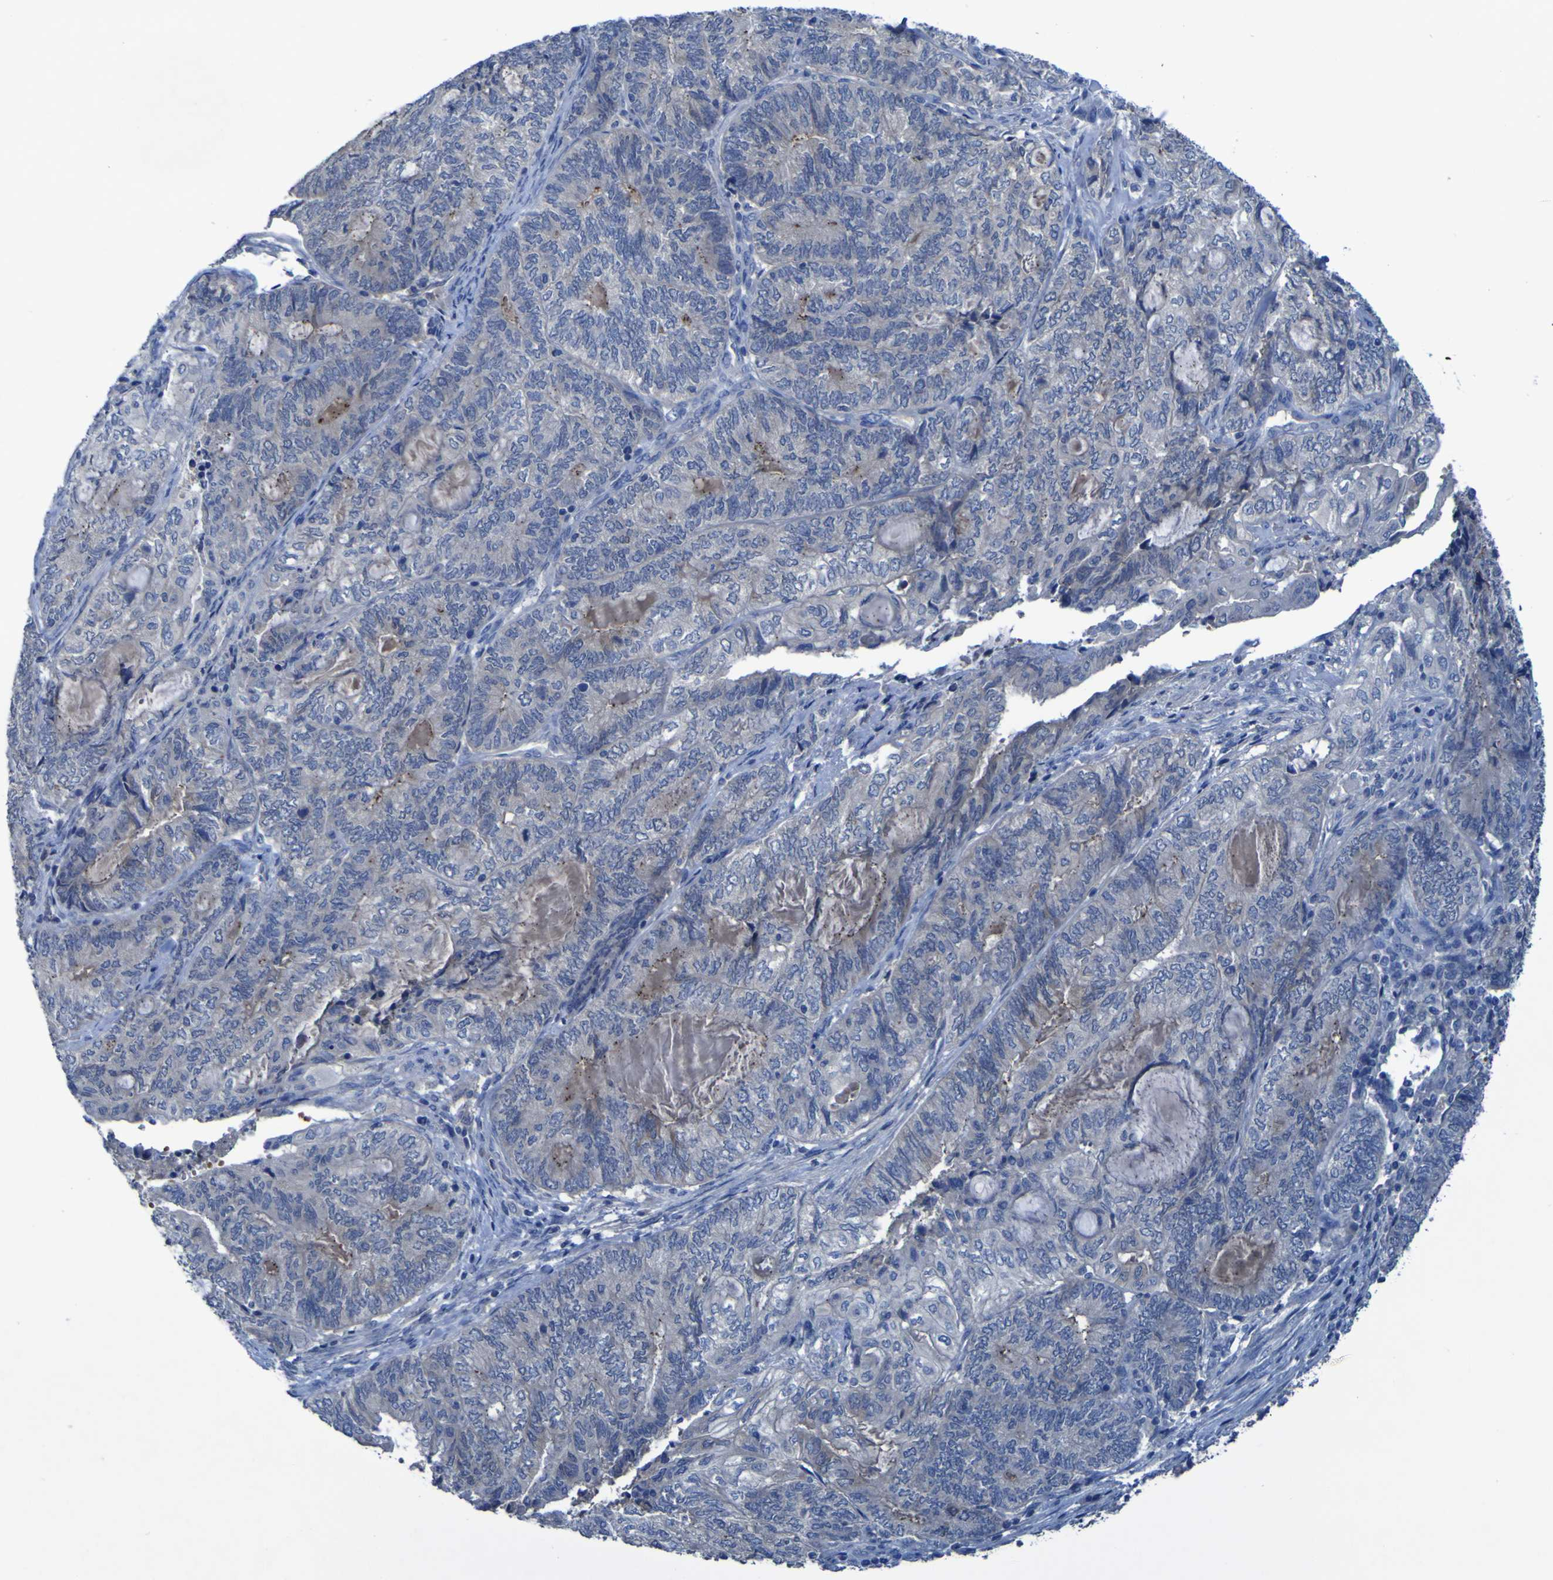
{"staining": {"intensity": "negative", "quantity": "none", "location": "none"}, "tissue": "endometrial cancer", "cell_type": "Tumor cells", "image_type": "cancer", "snomed": [{"axis": "morphology", "description": "Adenocarcinoma, NOS"}, {"axis": "topography", "description": "Uterus"}, {"axis": "topography", "description": "Endometrium"}], "caption": "Tumor cells show no significant expression in endometrial adenocarcinoma. The staining was performed using DAB to visualize the protein expression in brown, while the nuclei were stained in blue with hematoxylin (Magnification: 20x).", "gene": "SGK2", "patient": {"sex": "female", "age": 70}}